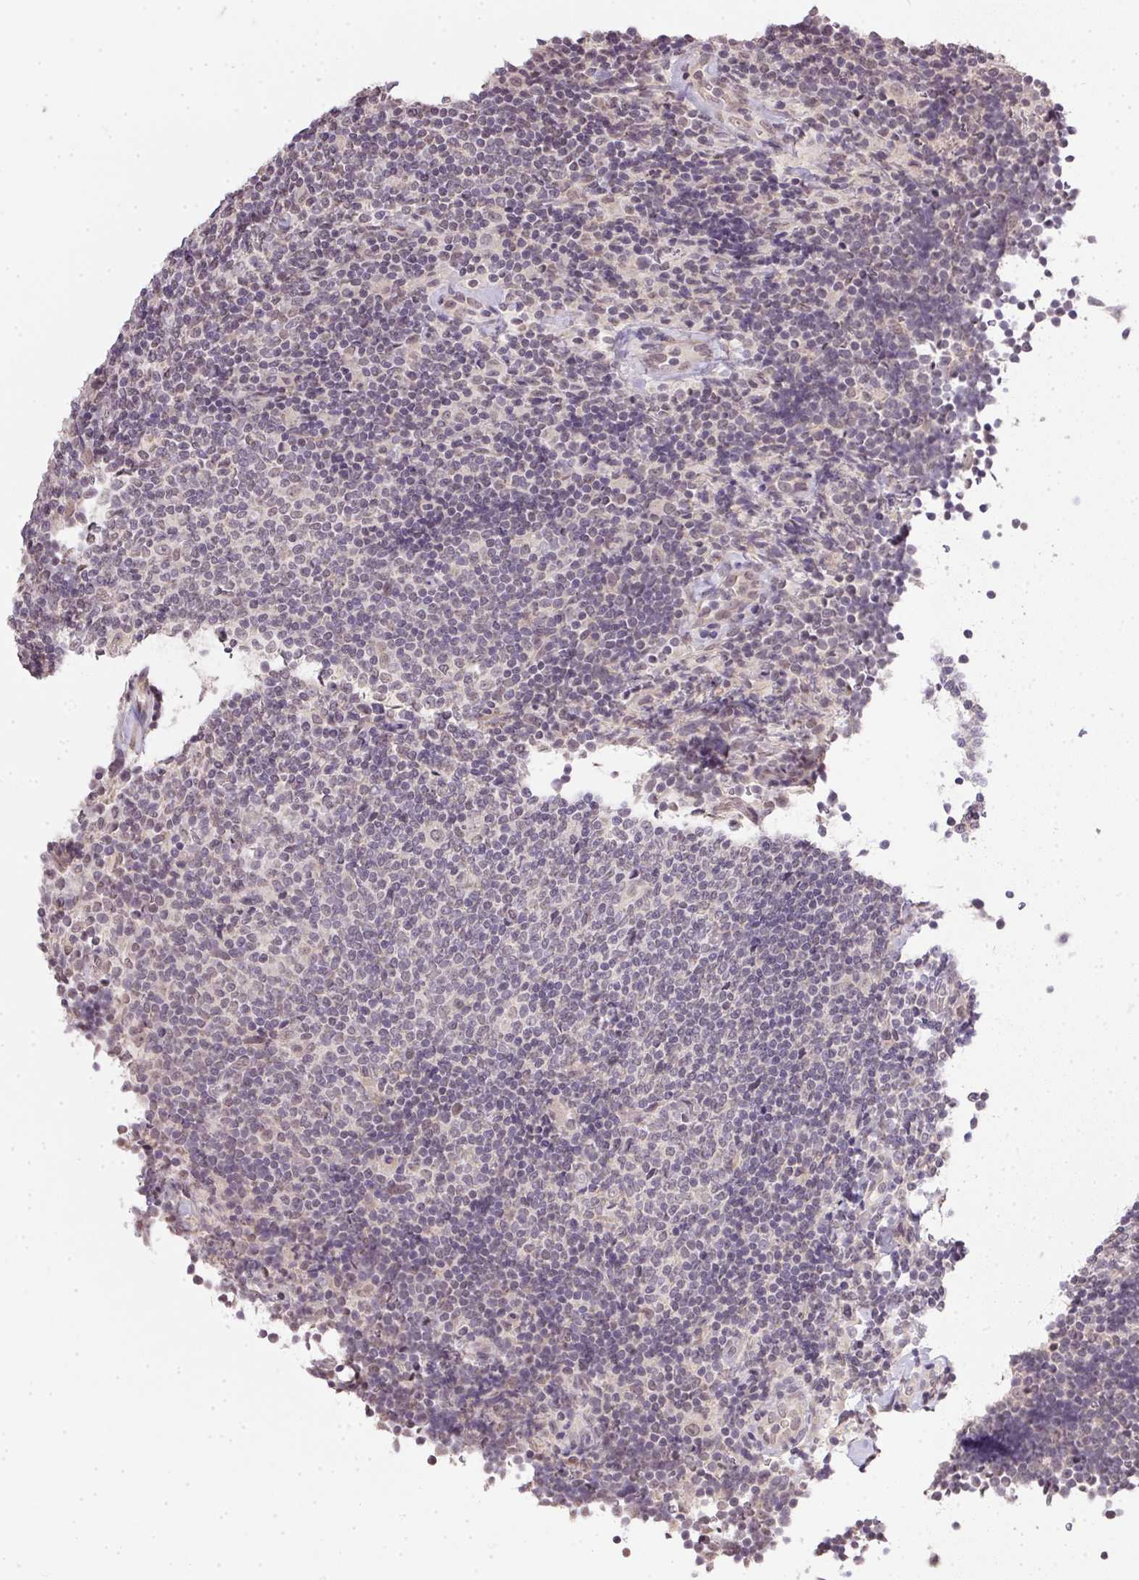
{"staining": {"intensity": "negative", "quantity": "none", "location": "none"}, "tissue": "lymphoma", "cell_type": "Tumor cells", "image_type": "cancer", "snomed": [{"axis": "morphology", "description": "Malignant lymphoma, non-Hodgkin's type, Low grade"}, {"axis": "topography", "description": "Lymph node"}], "caption": "Protein analysis of lymphoma demonstrates no significant staining in tumor cells.", "gene": "PPP4R4", "patient": {"sex": "male", "age": 52}}